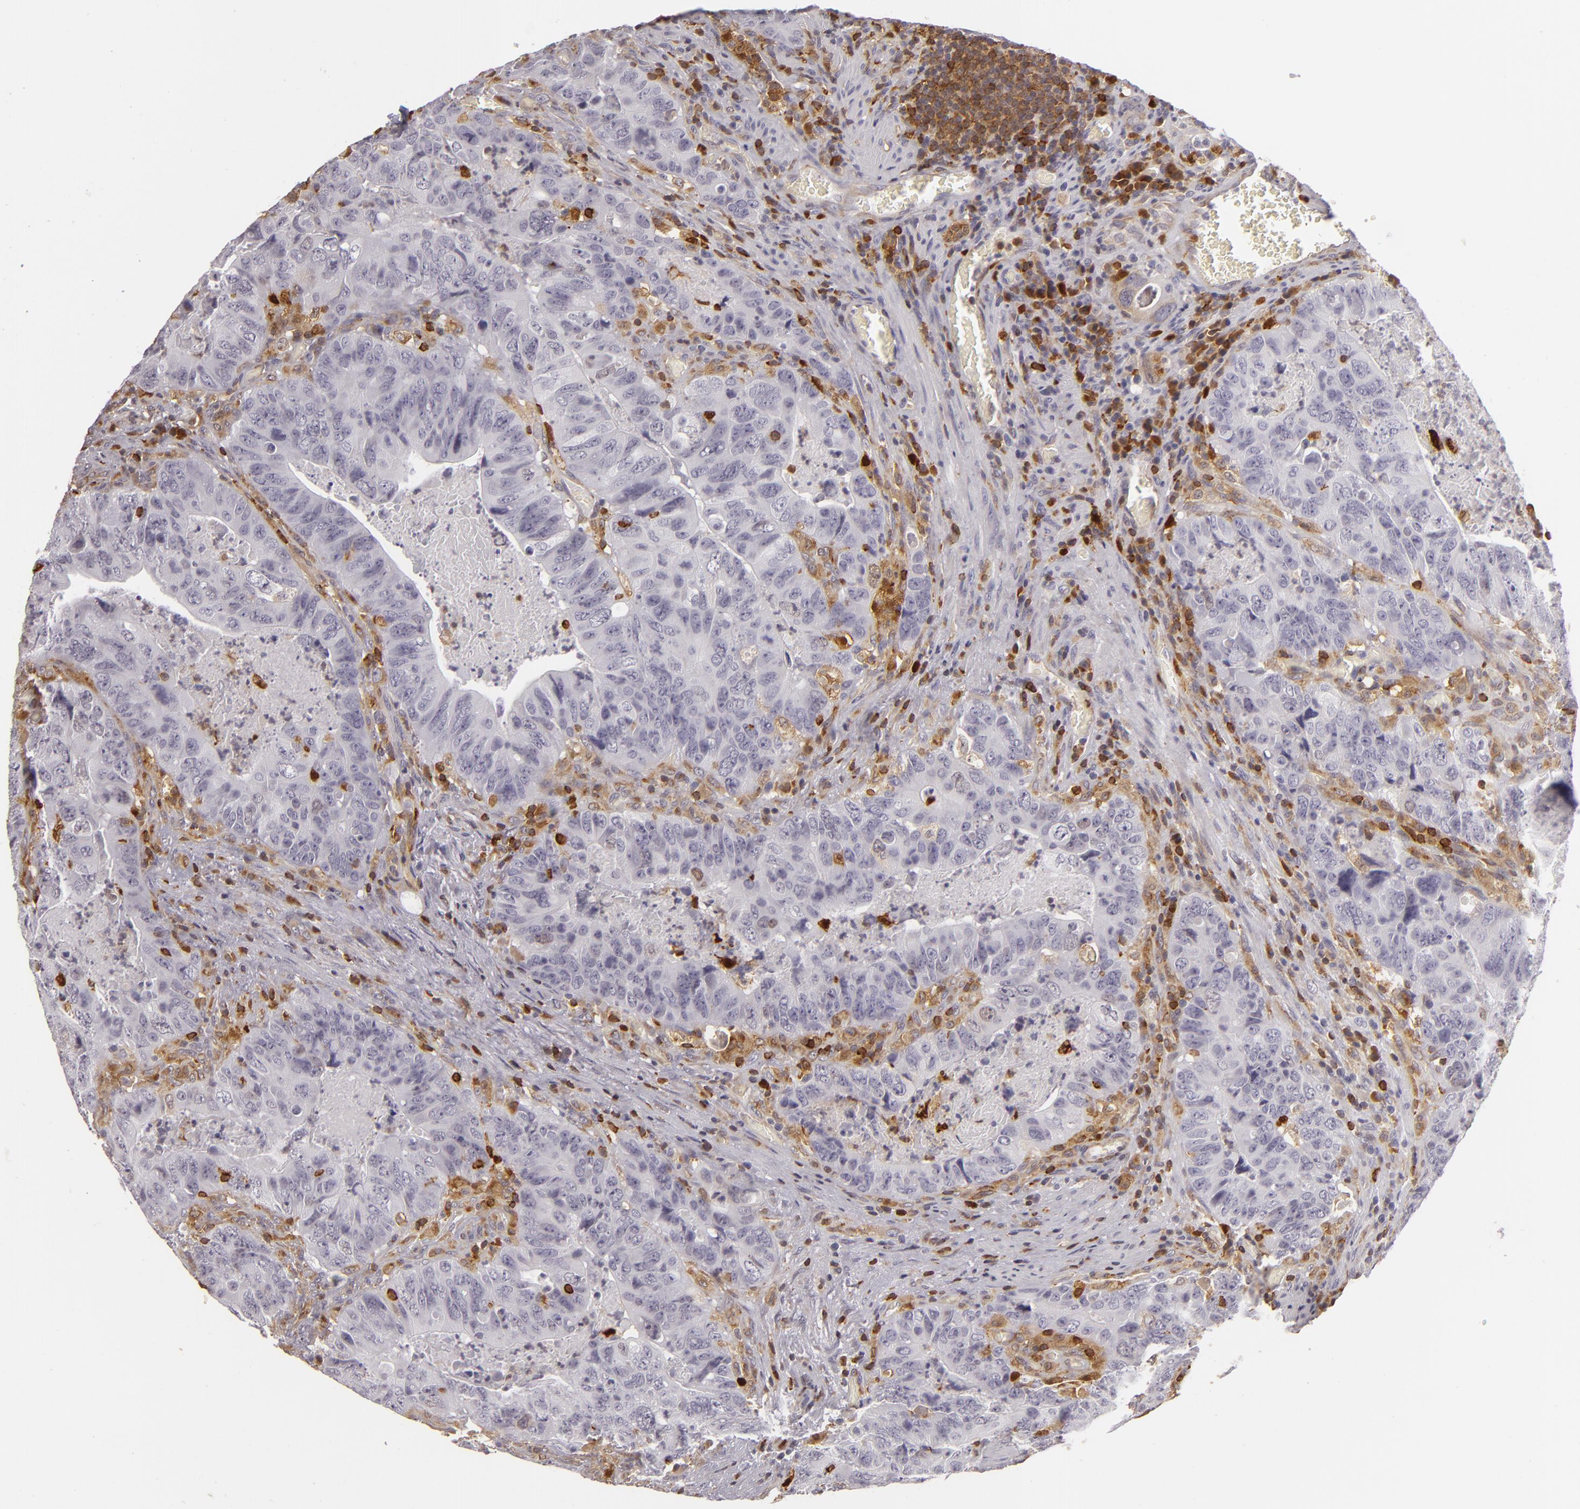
{"staining": {"intensity": "negative", "quantity": "none", "location": "none"}, "tissue": "colorectal cancer", "cell_type": "Tumor cells", "image_type": "cancer", "snomed": [{"axis": "morphology", "description": "Adenocarcinoma, NOS"}, {"axis": "topography", "description": "Rectum"}], "caption": "Human colorectal cancer (adenocarcinoma) stained for a protein using immunohistochemistry (IHC) reveals no staining in tumor cells.", "gene": "APOBEC3G", "patient": {"sex": "female", "age": 82}}